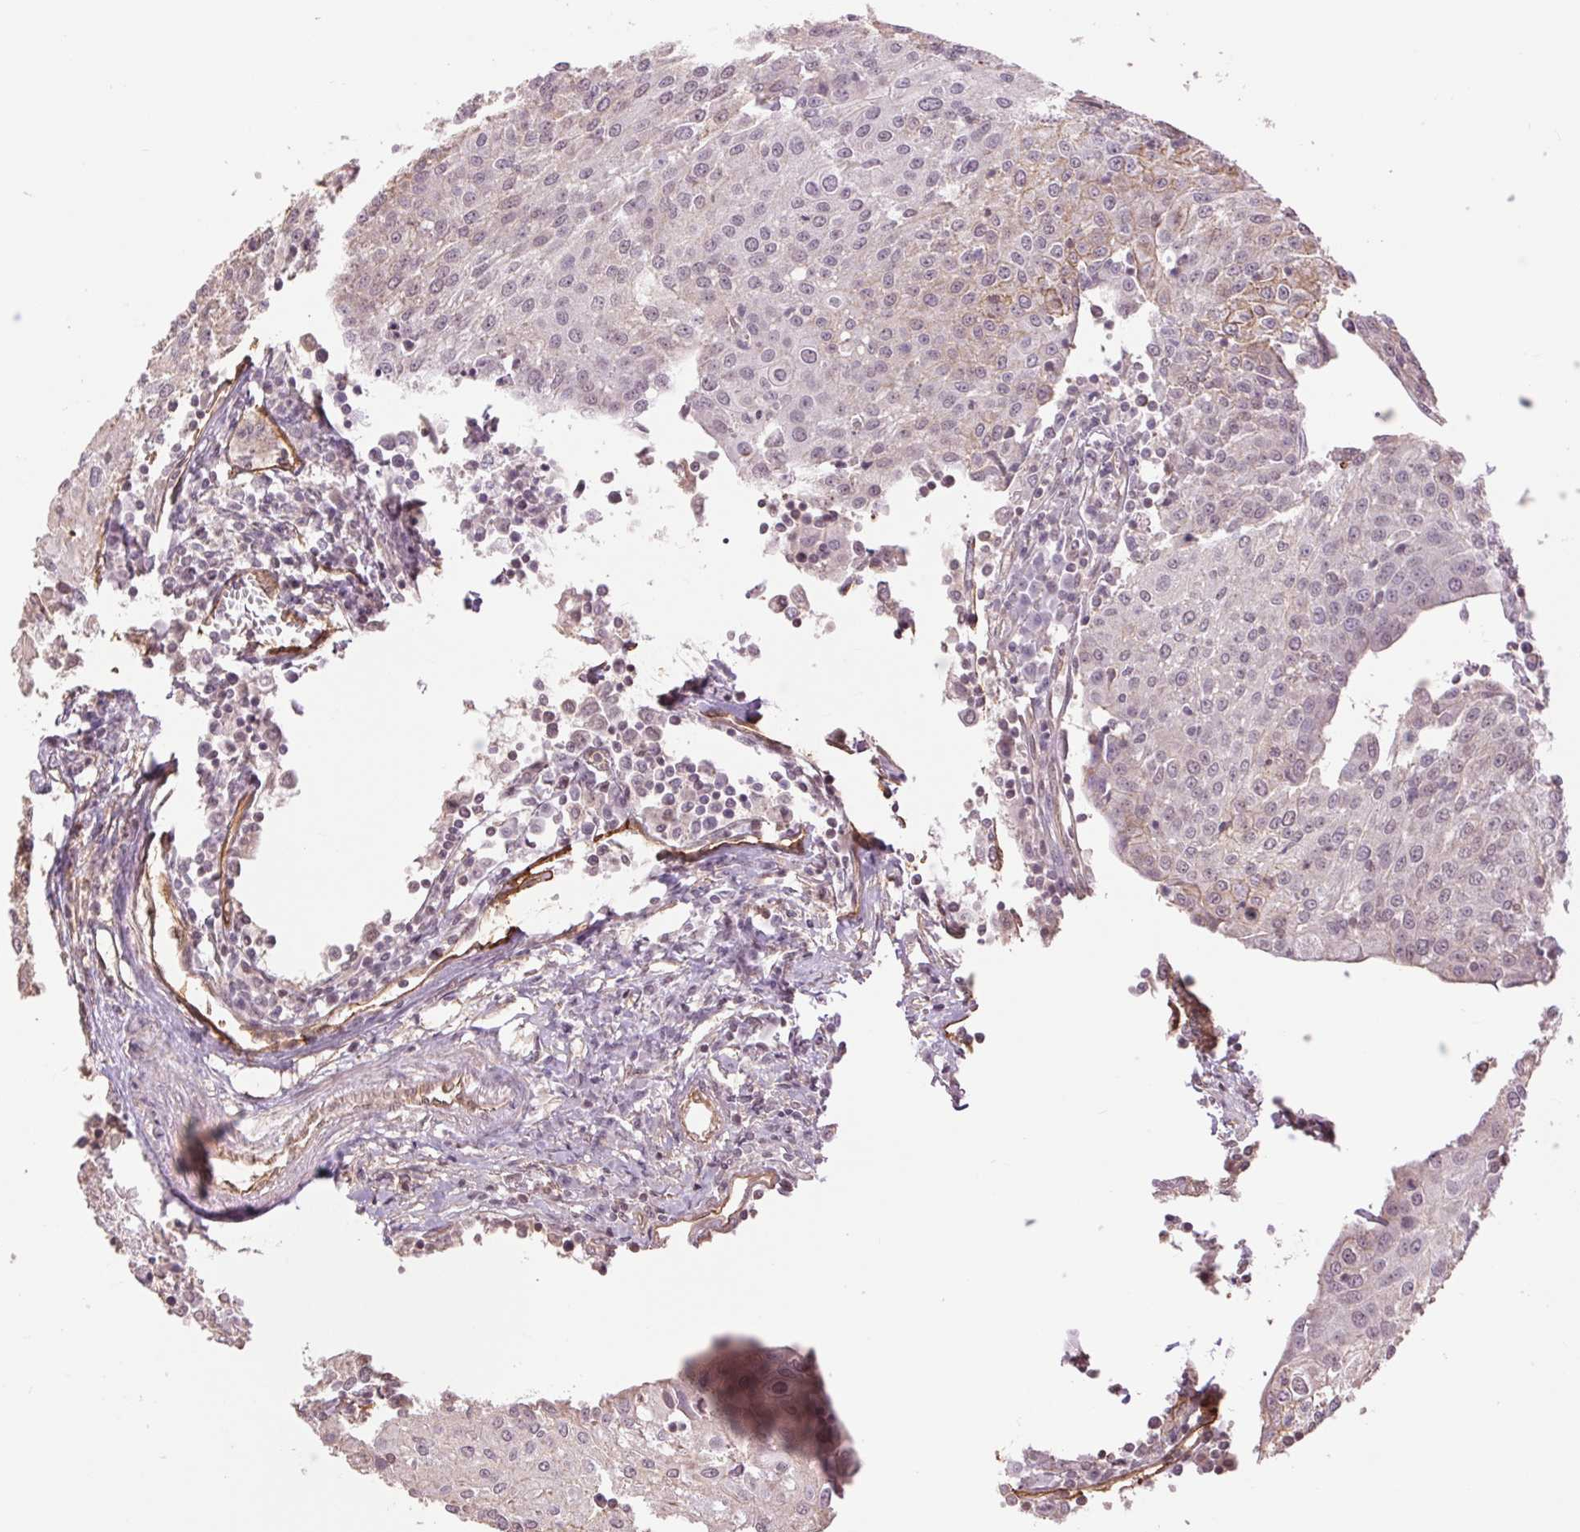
{"staining": {"intensity": "weak", "quantity": "<25%", "location": "cytoplasmic/membranous"}, "tissue": "urothelial cancer", "cell_type": "Tumor cells", "image_type": "cancer", "snomed": [{"axis": "morphology", "description": "Urothelial carcinoma, High grade"}, {"axis": "topography", "description": "Urinary bladder"}], "caption": "DAB immunohistochemical staining of human urothelial cancer demonstrates no significant staining in tumor cells. Brightfield microscopy of immunohistochemistry (IHC) stained with DAB (brown) and hematoxylin (blue), captured at high magnification.", "gene": "PALM", "patient": {"sex": "female", "age": 85}}